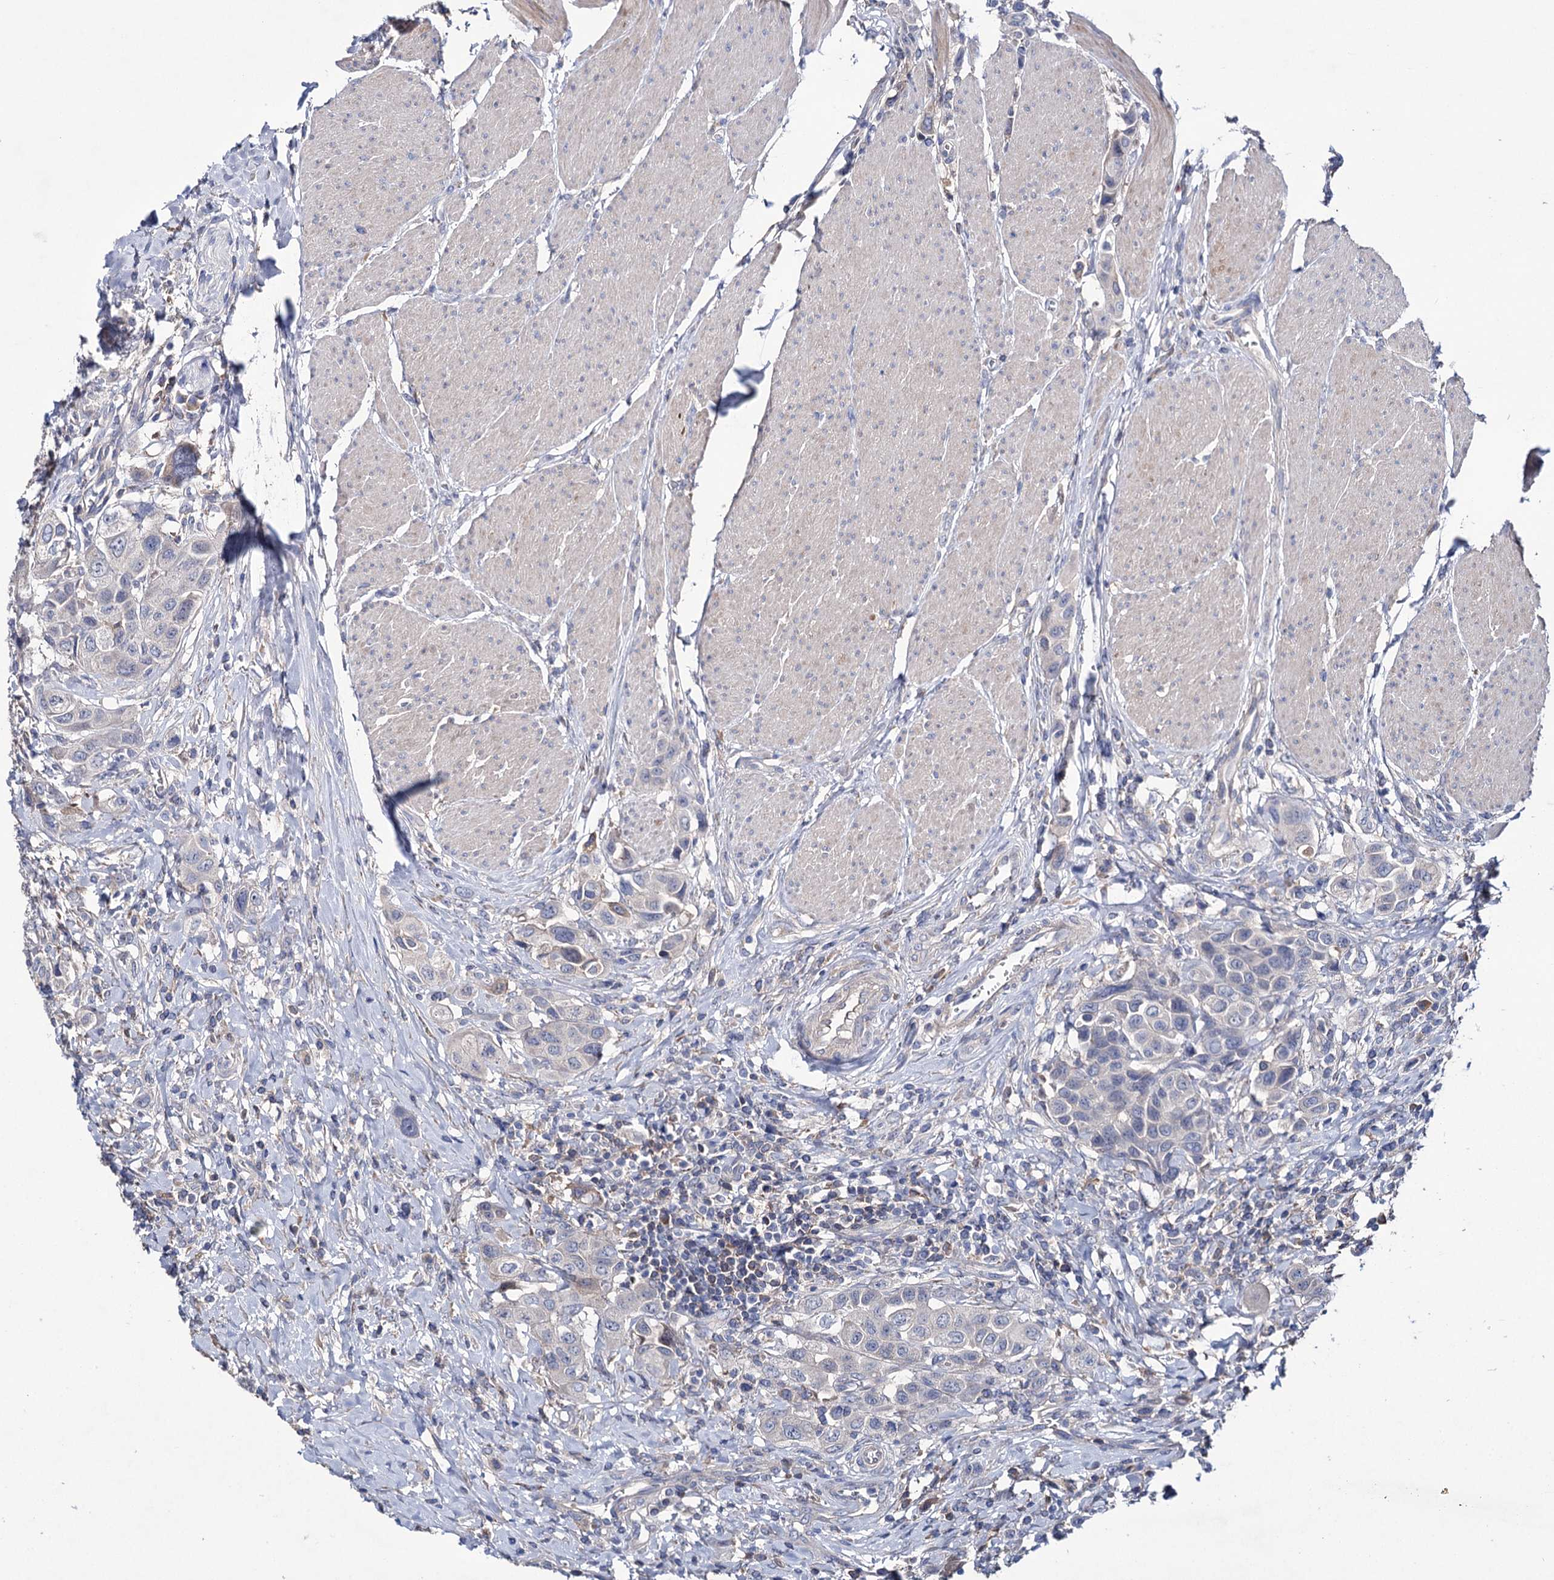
{"staining": {"intensity": "negative", "quantity": "none", "location": "none"}, "tissue": "urothelial cancer", "cell_type": "Tumor cells", "image_type": "cancer", "snomed": [{"axis": "morphology", "description": "Urothelial carcinoma, High grade"}, {"axis": "topography", "description": "Urinary bladder"}], "caption": "Histopathology image shows no significant protein positivity in tumor cells of high-grade urothelial carcinoma.", "gene": "PPP1R32", "patient": {"sex": "male", "age": 50}}